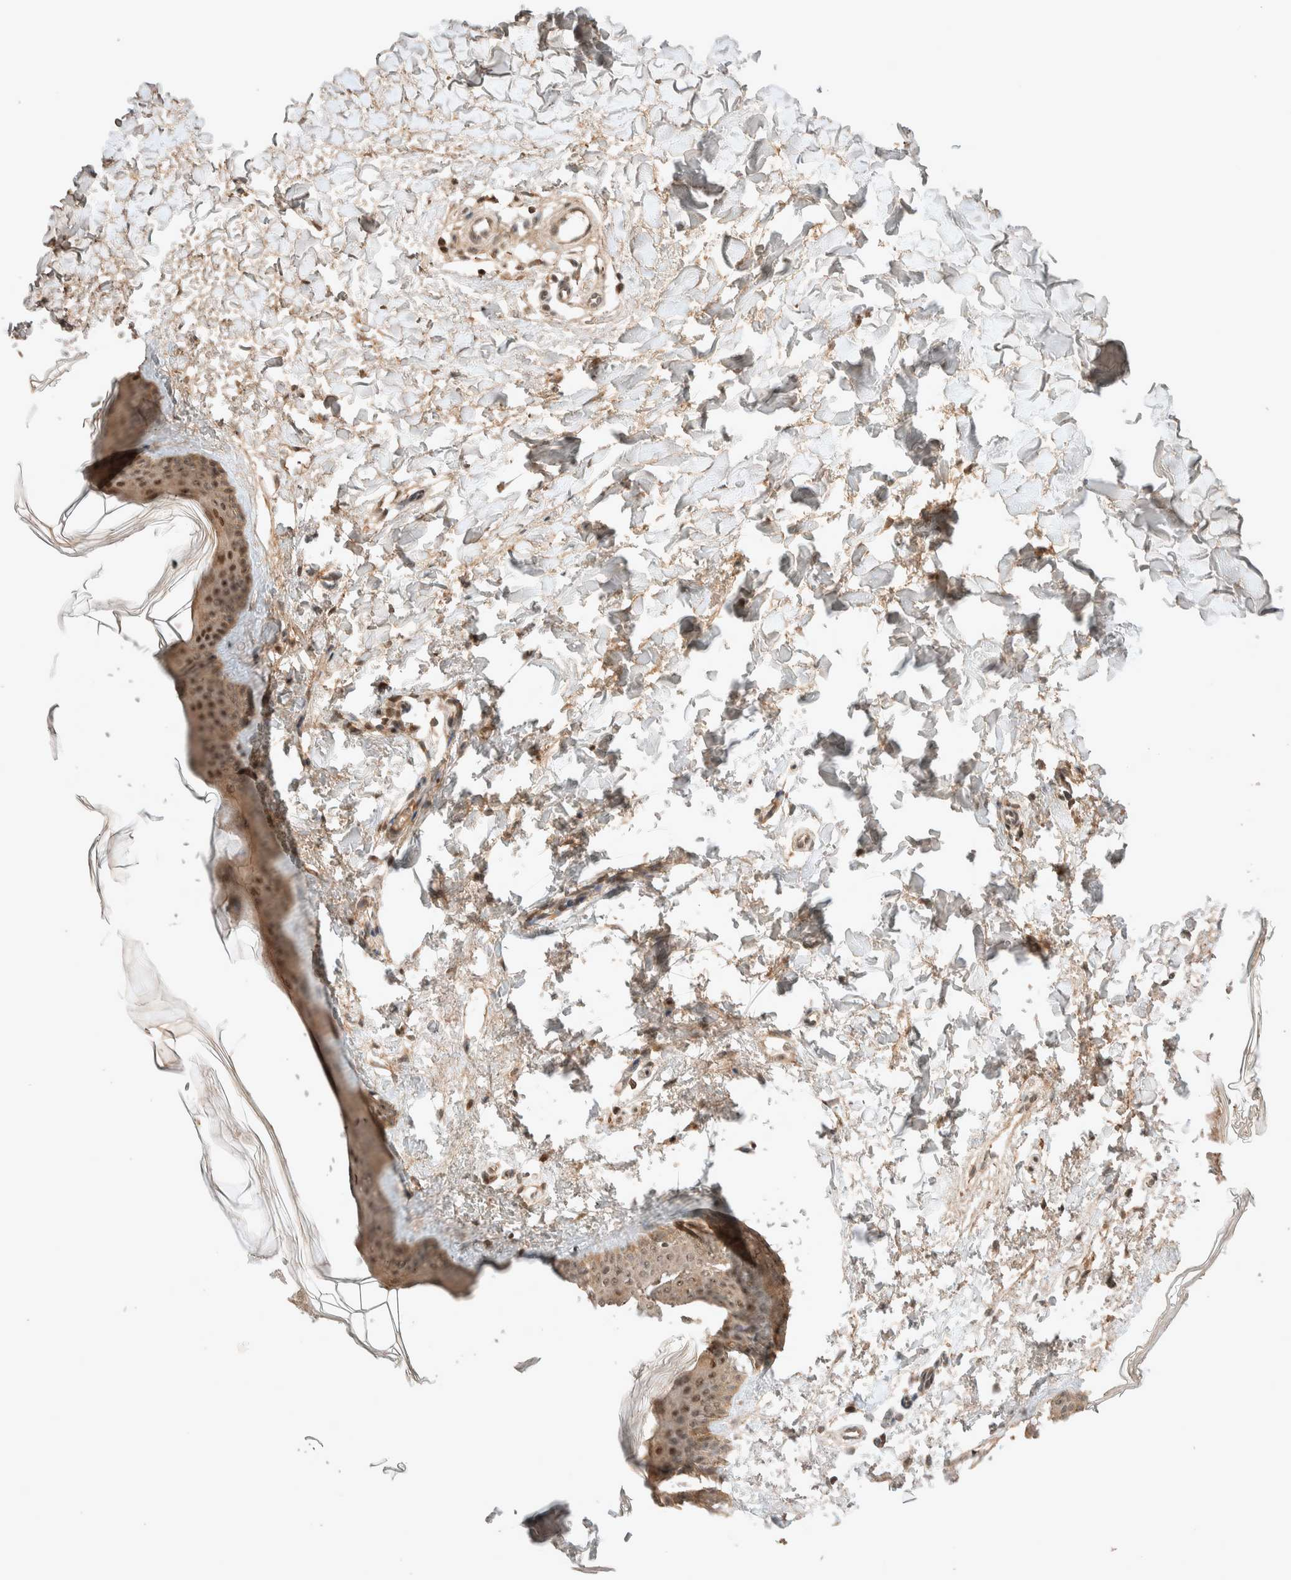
{"staining": {"intensity": "moderate", "quantity": ">75%", "location": "cytoplasmic/membranous,nuclear"}, "tissue": "skin", "cell_type": "Fibroblasts", "image_type": "normal", "snomed": [{"axis": "morphology", "description": "Normal tissue, NOS"}, {"axis": "topography", "description": "Skin"}], "caption": "This photomicrograph displays immunohistochemistry (IHC) staining of unremarkable skin, with medium moderate cytoplasmic/membranous,nuclear staining in about >75% of fibroblasts.", "gene": "THRA", "patient": {"sex": "female", "age": 17}}